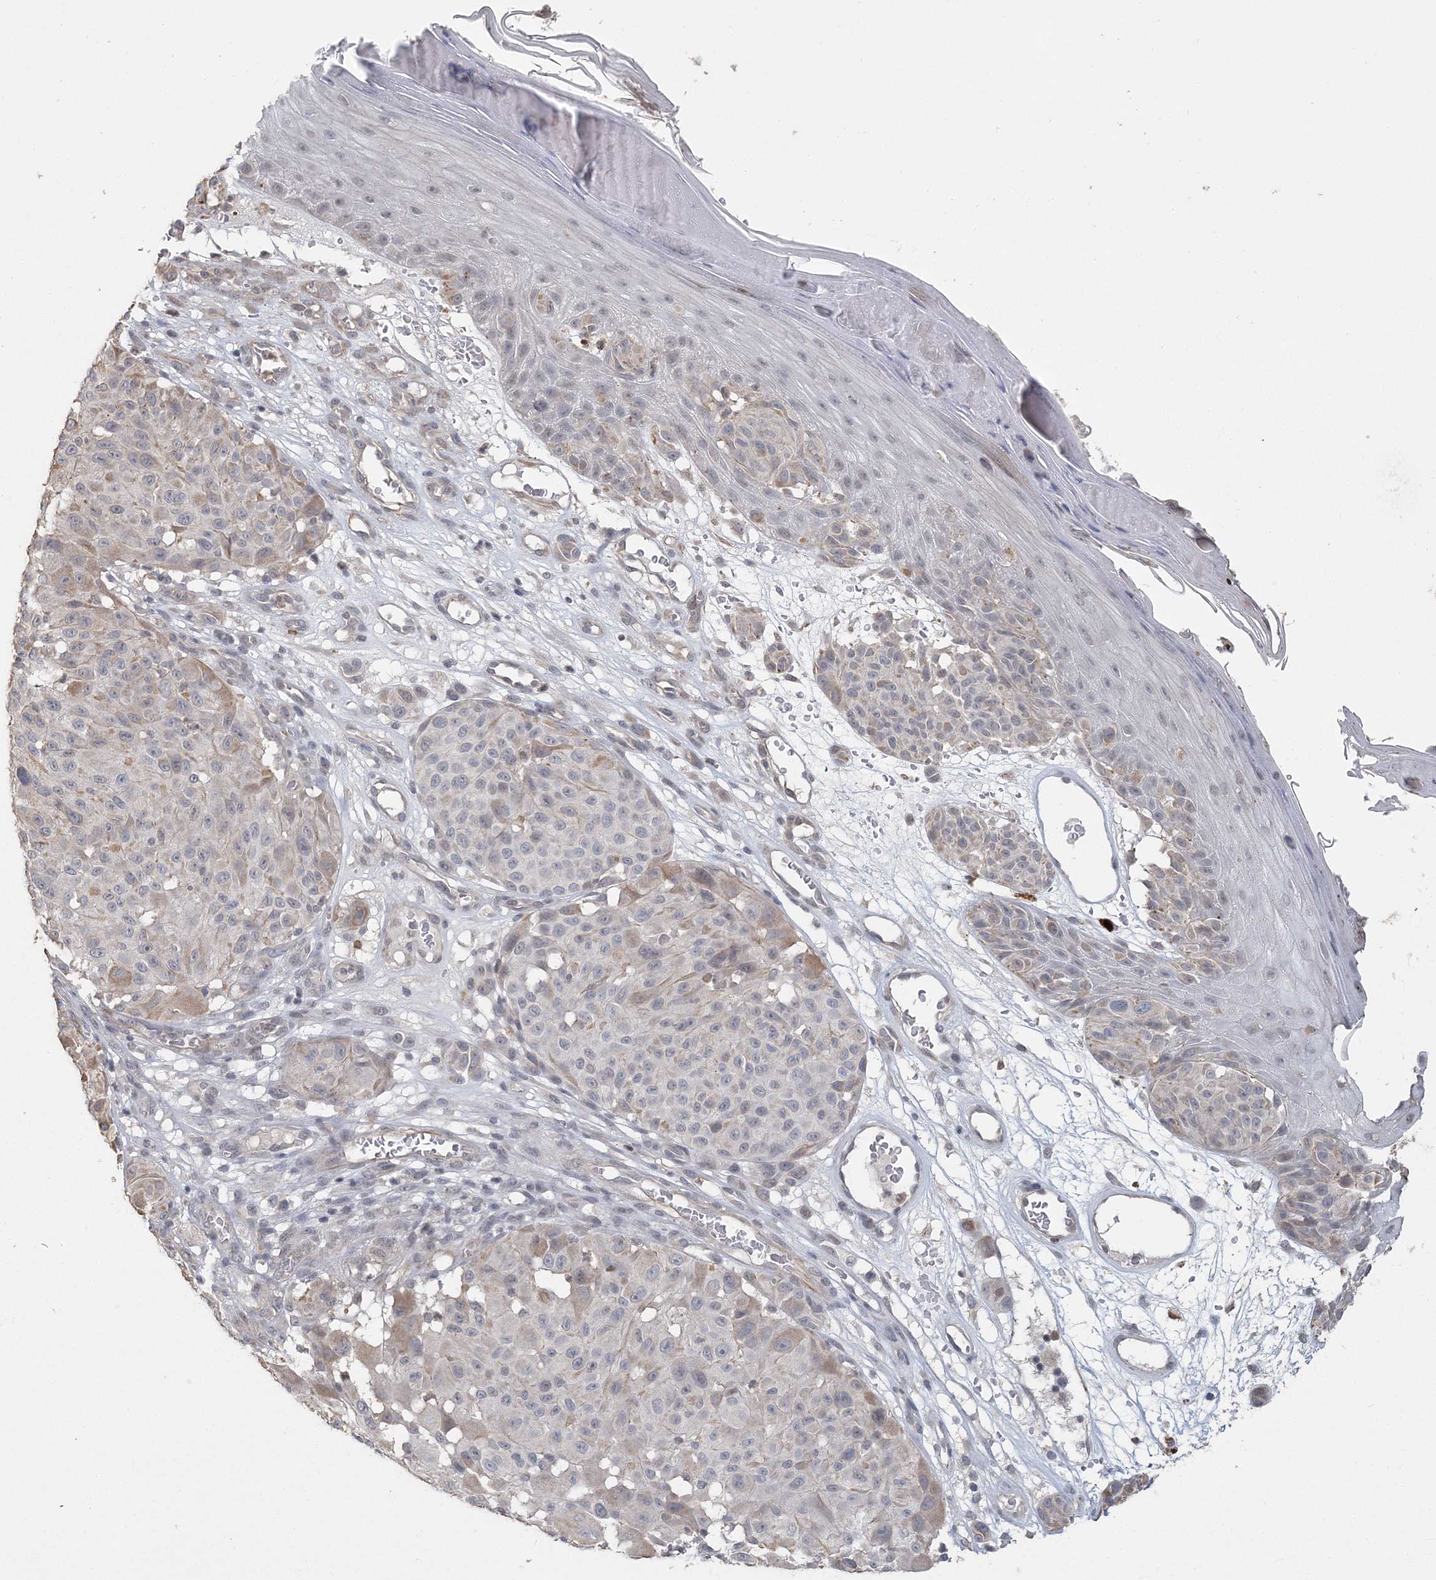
{"staining": {"intensity": "weak", "quantity": "<25%", "location": "cytoplasmic/membranous"}, "tissue": "melanoma", "cell_type": "Tumor cells", "image_type": "cancer", "snomed": [{"axis": "morphology", "description": "Malignant melanoma, NOS"}, {"axis": "topography", "description": "Skin"}], "caption": "Tumor cells are negative for brown protein staining in melanoma.", "gene": "UIMC1", "patient": {"sex": "male", "age": 83}}